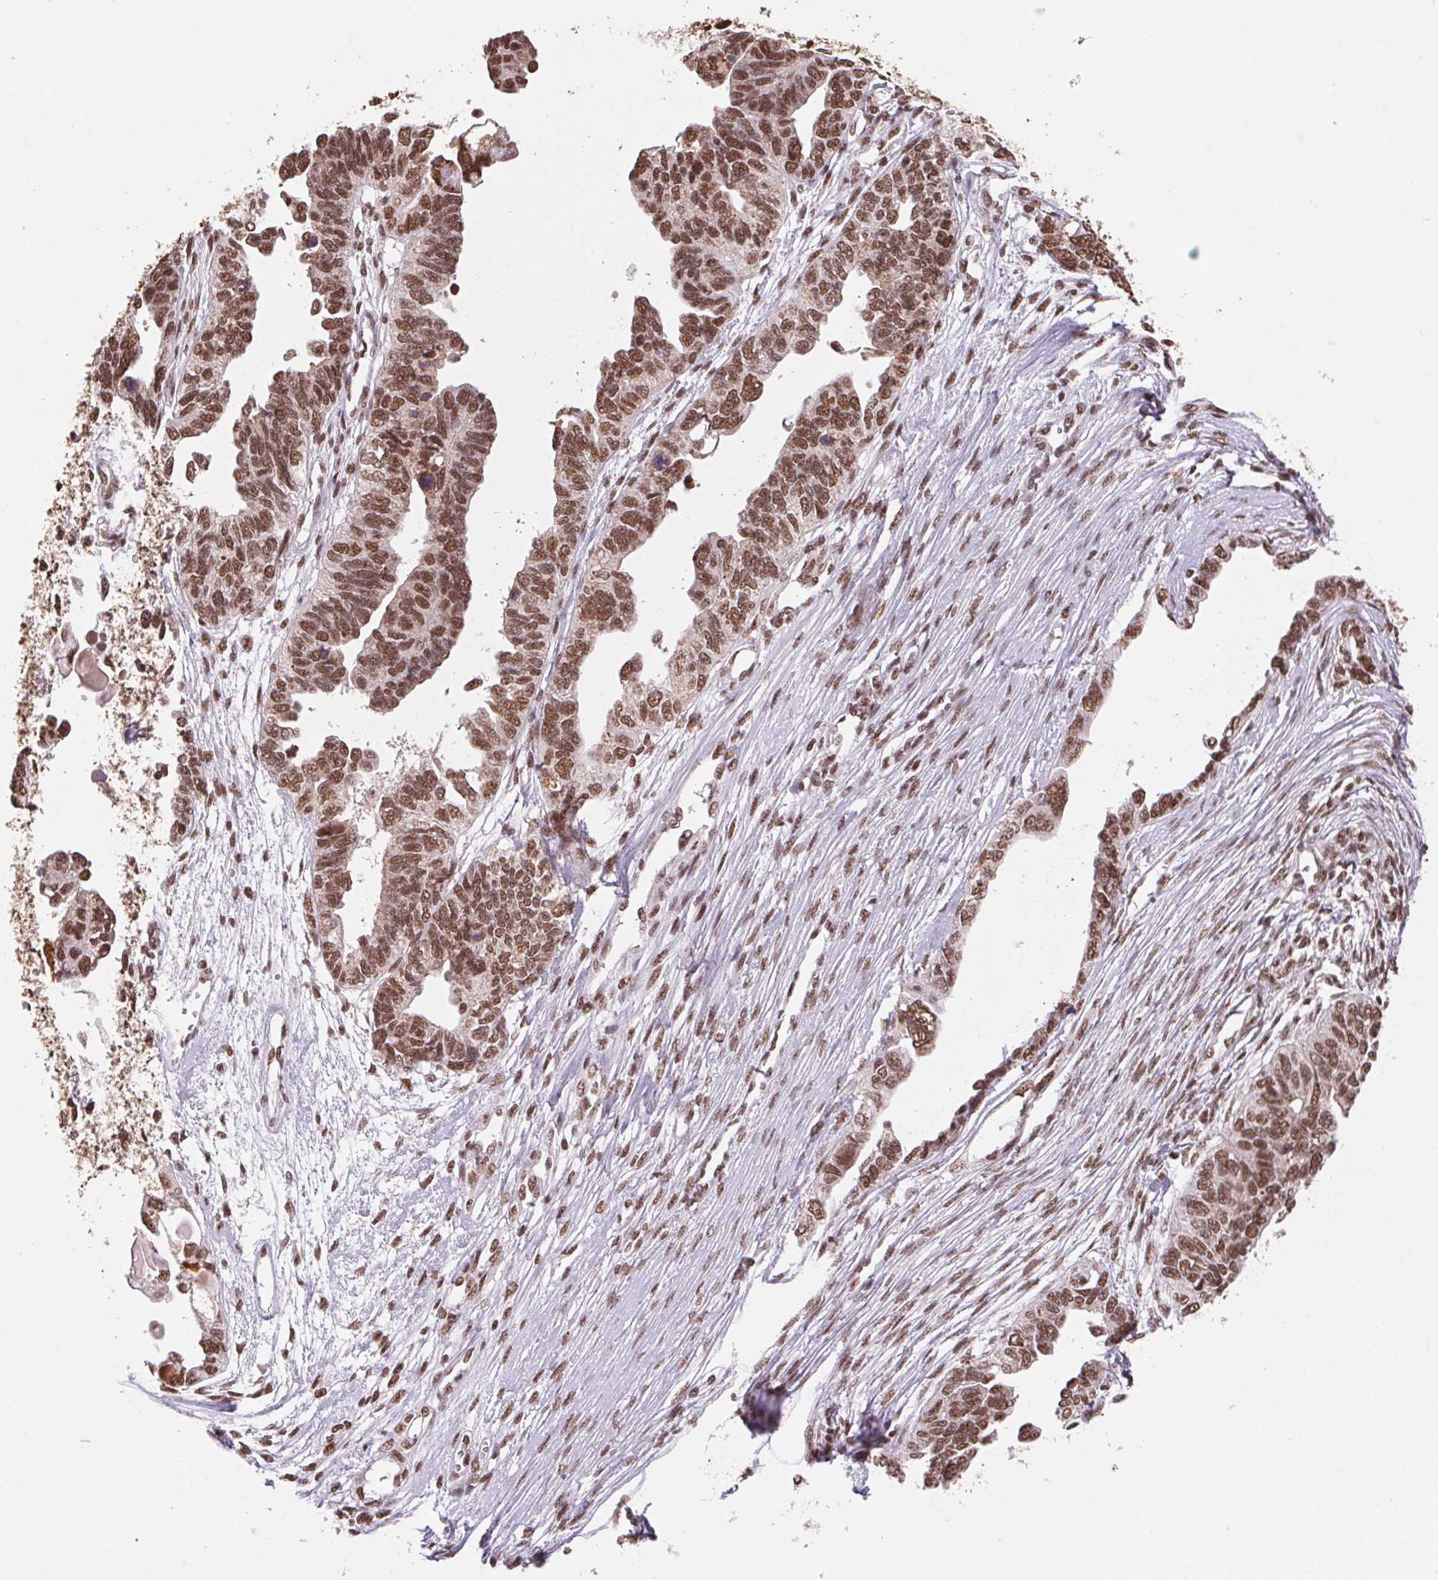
{"staining": {"intensity": "moderate", "quantity": ">75%", "location": "cytoplasmic/membranous,nuclear"}, "tissue": "ovarian cancer", "cell_type": "Tumor cells", "image_type": "cancer", "snomed": [{"axis": "morphology", "description": "Cystadenocarcinoma, serous, NOS"}, {"axis": "topography", "description": "Ovary"}], "caption": "Human serous cystadenocarcinoma (ovarian) stained with a brown dye reveals moderate cytoplasmic/membranous and nuclear positive expression in approximately >75% of tumor cells.", "gene": "SNRPG", "patient": {"sex": "female", "age": 51}}